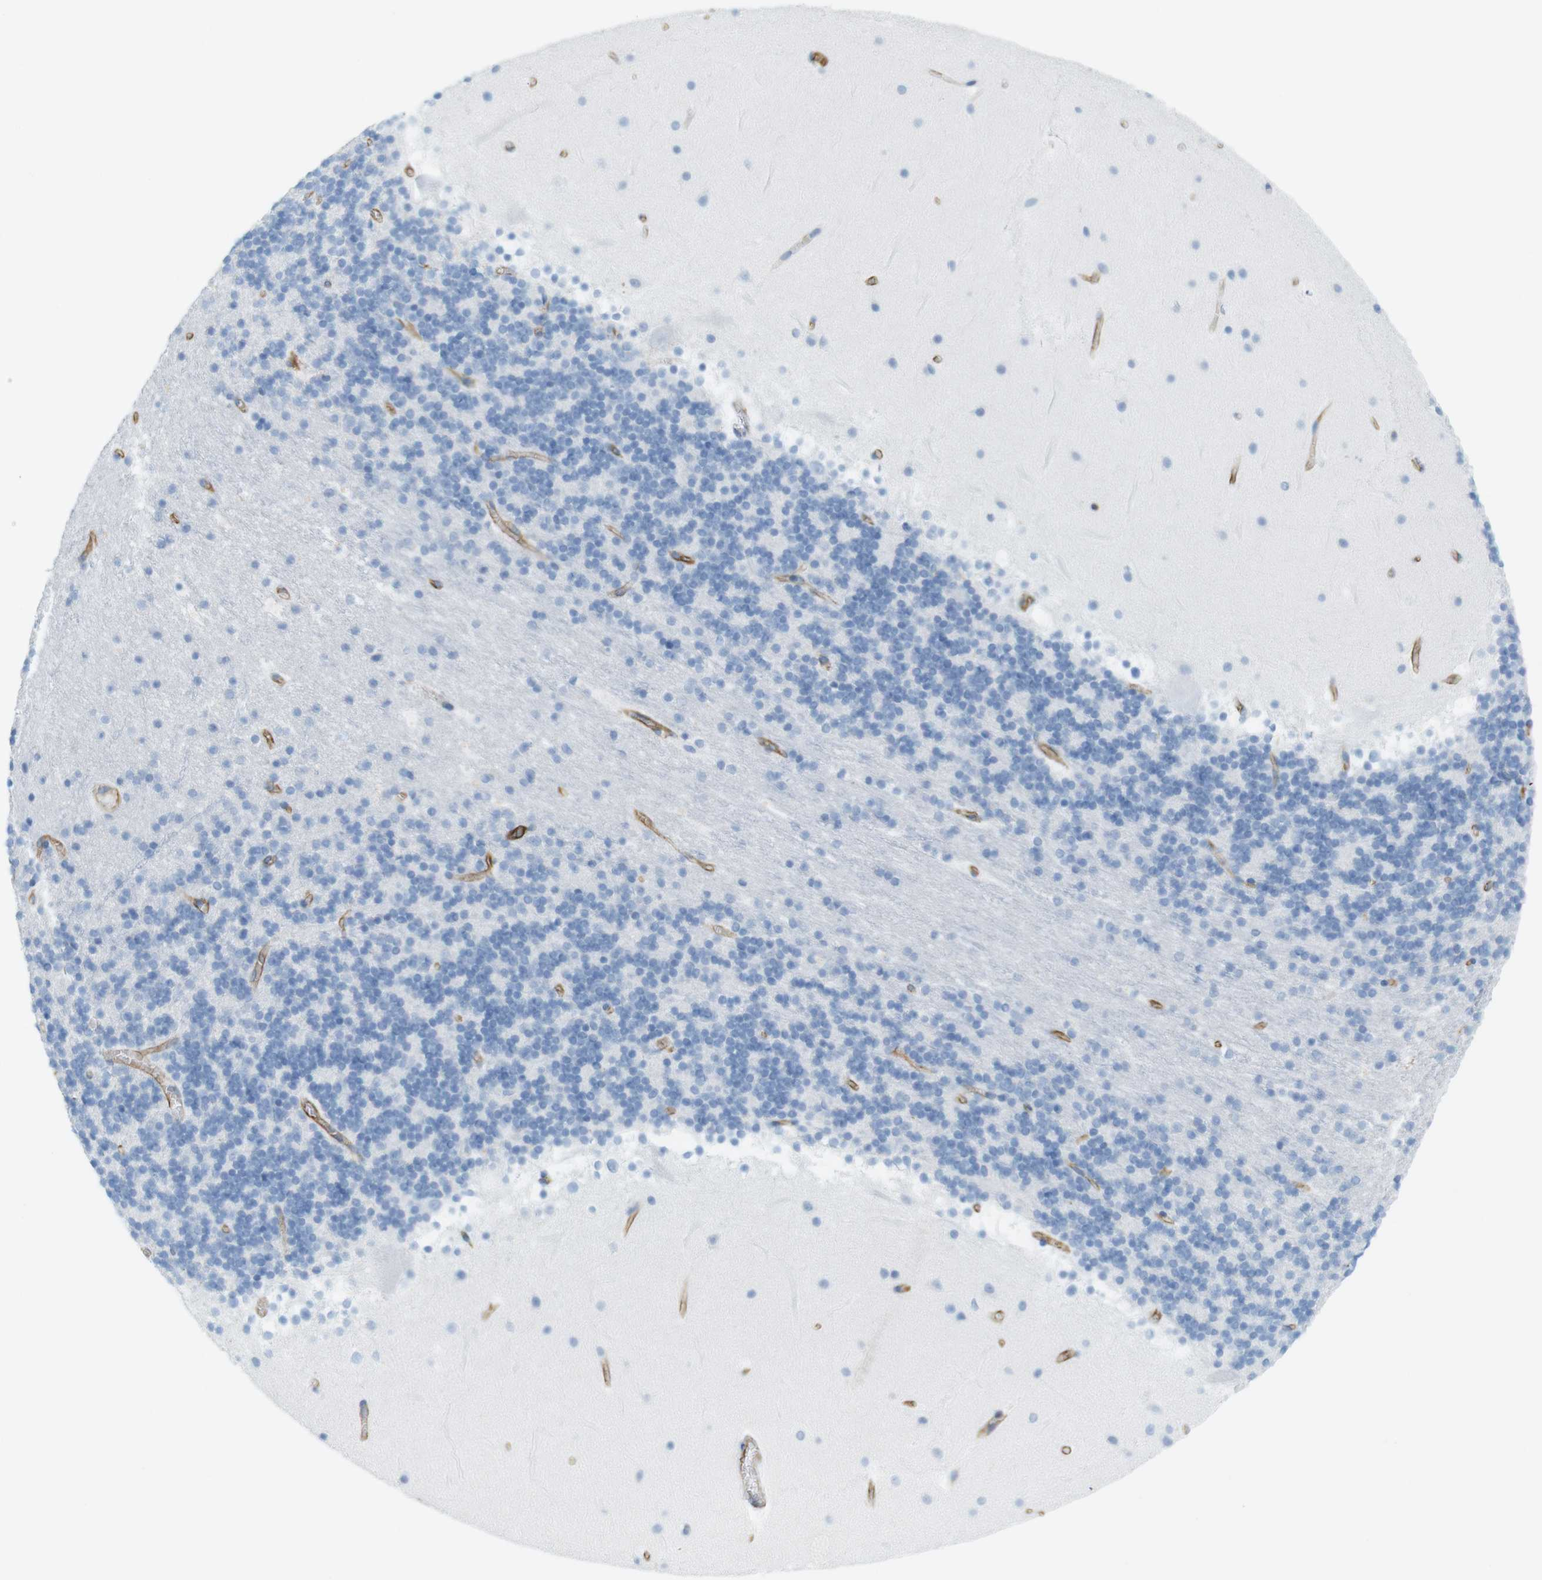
{"staining": {"intensity": "negative", "quantity": "none", "location": "none"}, "tissue": "cerebellum", "cell_type": "Cells in granular layer", "image_type": "normal", "snomed": [{"axis": "morphology", "description": "Normal tissue, NOS"}, {"axis": "topography", "description": "Cerebellum"}], "caption": "Immunohistochemistry of normal human cerebellum reveals no expression in cells in granular layer. (Stains: DAB (3,3'-diaminobenzidine) IHC with hematoxylin counter stain, Microscopy: brightfield microscopy at high magnification).", "gene": "MS4A10", "patient": {"sex": "male", "age": 45}}